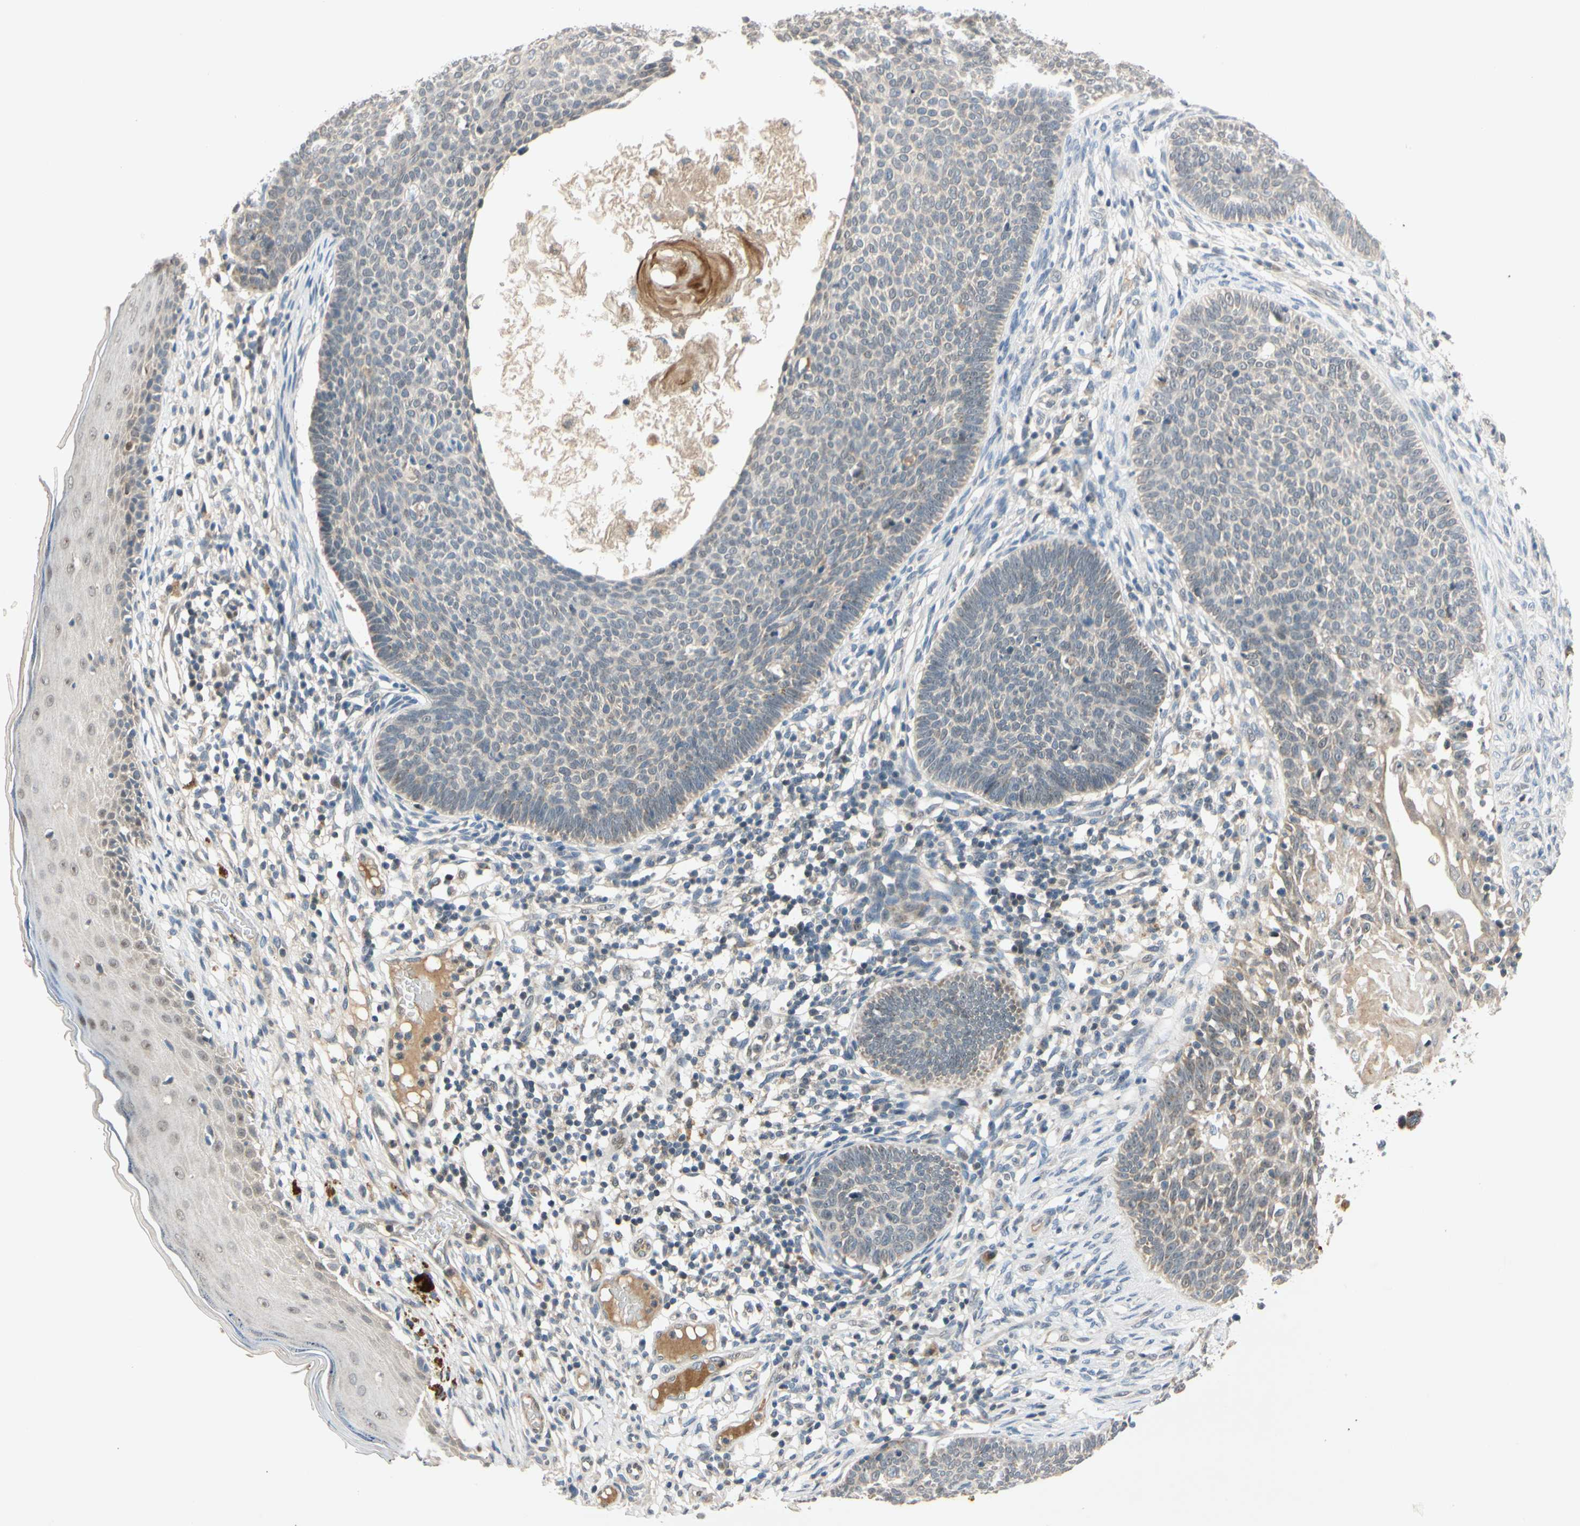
{"staining": {"intensity": "weak", "quantity": "<25%", "location": "cytoplasmic/membranous"}, "tissue": "skin cancer", "cell_type": "Tumor cells", "image_type": "cancer", "snomed": [{"axis": "morphology", "description": "Normal tissue, NOS"}, {"axis": "morphology", "description": "Basal cell carcinoma"}, {"axis": "topography", "description": "Skin"}], "caption": "Immunohistochemistry photomicrograph of human skin cancer (basal cell carcinoma) stained for a protein (brown), which displays no staining in tumor cells.", "gene": "RIOX2", "patient": {"sex": "male", "age": 87}}